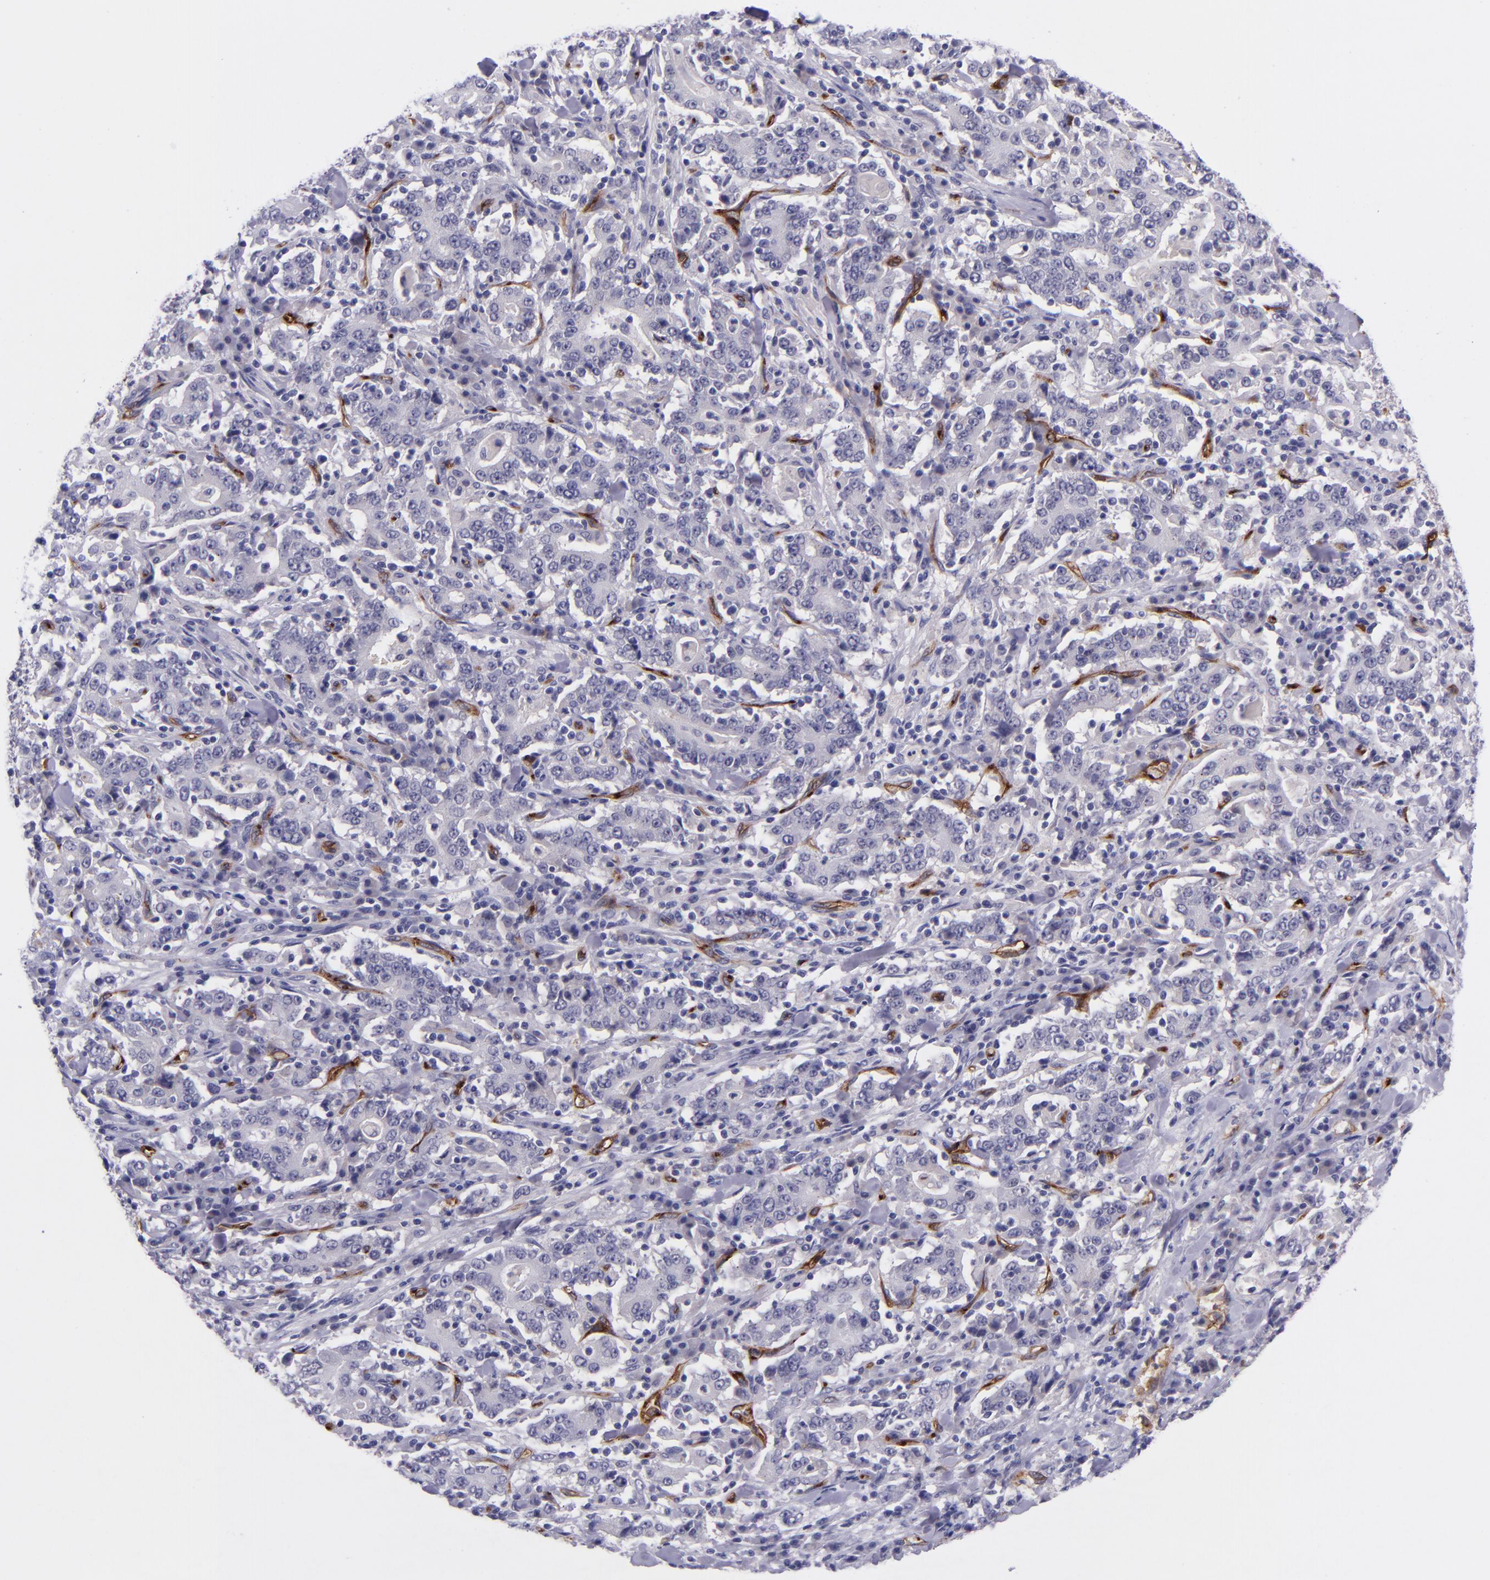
{"staining": {"intensity": "negative", "quantity": "none", "location": "none"}, "tissue": "stomach cancer", "cell_type": "Tumor cells", "image_type": "cancer", "snomed": [{"axis": "morphology", "description": "Normal tissue, NOS"}, {"axis": "morphology", "description": "Adenocarcinoma, NOS"}, {"axis": "topography", "description": "Stomach, upper"}, {"axis": "topography", "description": "Stomach"}], "caption": "IHC of stomach cancer (adenocarcinoma) exhibits no staining in tumor cells.", "gene": "NOS3", "patient": {"sex": "male", "age": 59}}